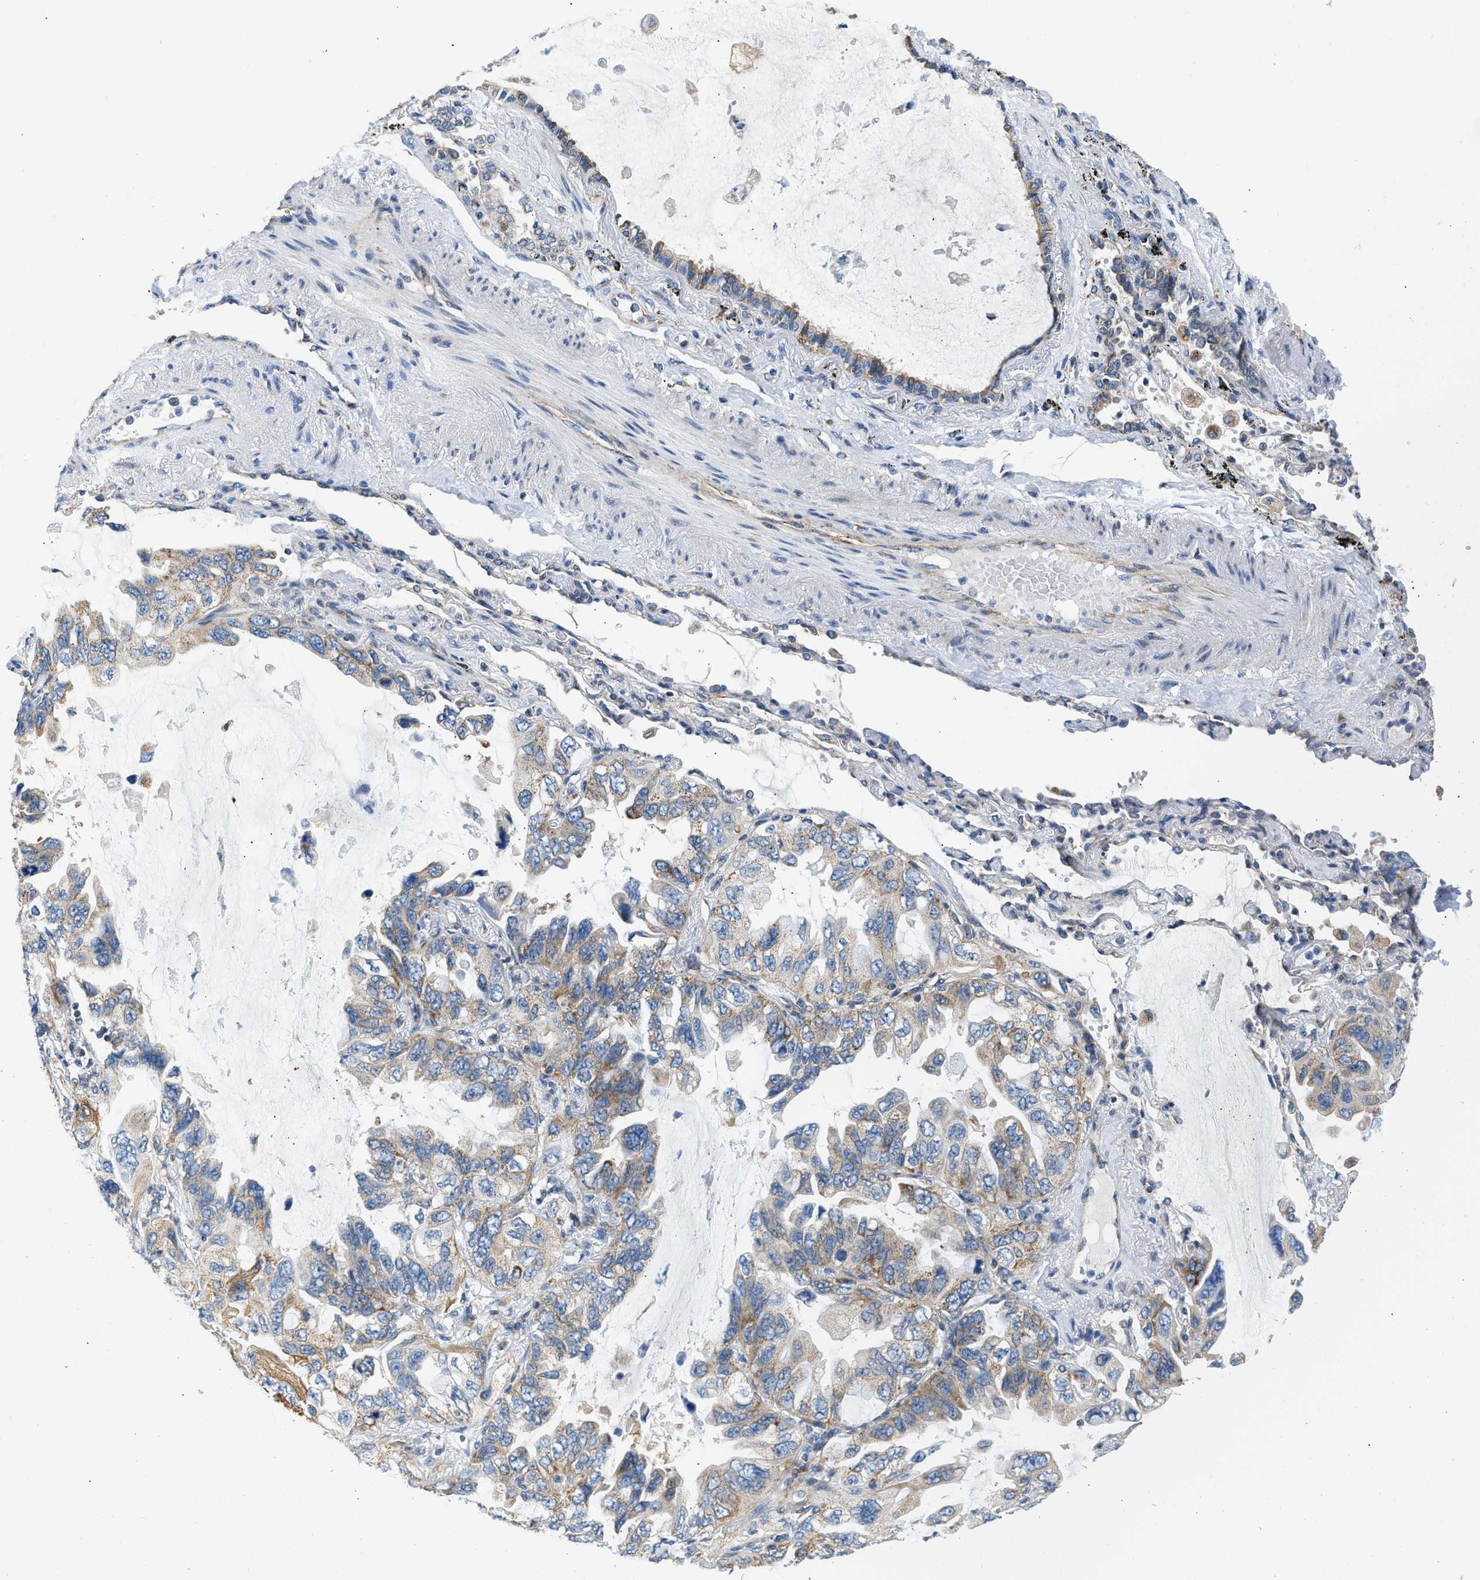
{"staining": {"intensity": "moderate", "quantity": ">75%", "location": "cytoplasmic/membranous"}, "tissue": "lung cancer", "cell_type": "Tumor cells", "image_type": "cancer", "snomed": [{"axis": "morphology", "description": "Squamous cell carcinoma, NOS"}, {"axis": "topography", "description": "Lung"}], "caption": "Human lung squamous cell carcinoma stained with a brown dye demonstrates moderate cytoplasmic/membranous positive positivity in approximately >75% of tumor cells.", "gene": "CAMKK2", "patient": {"sex": "female", "age": 73}}